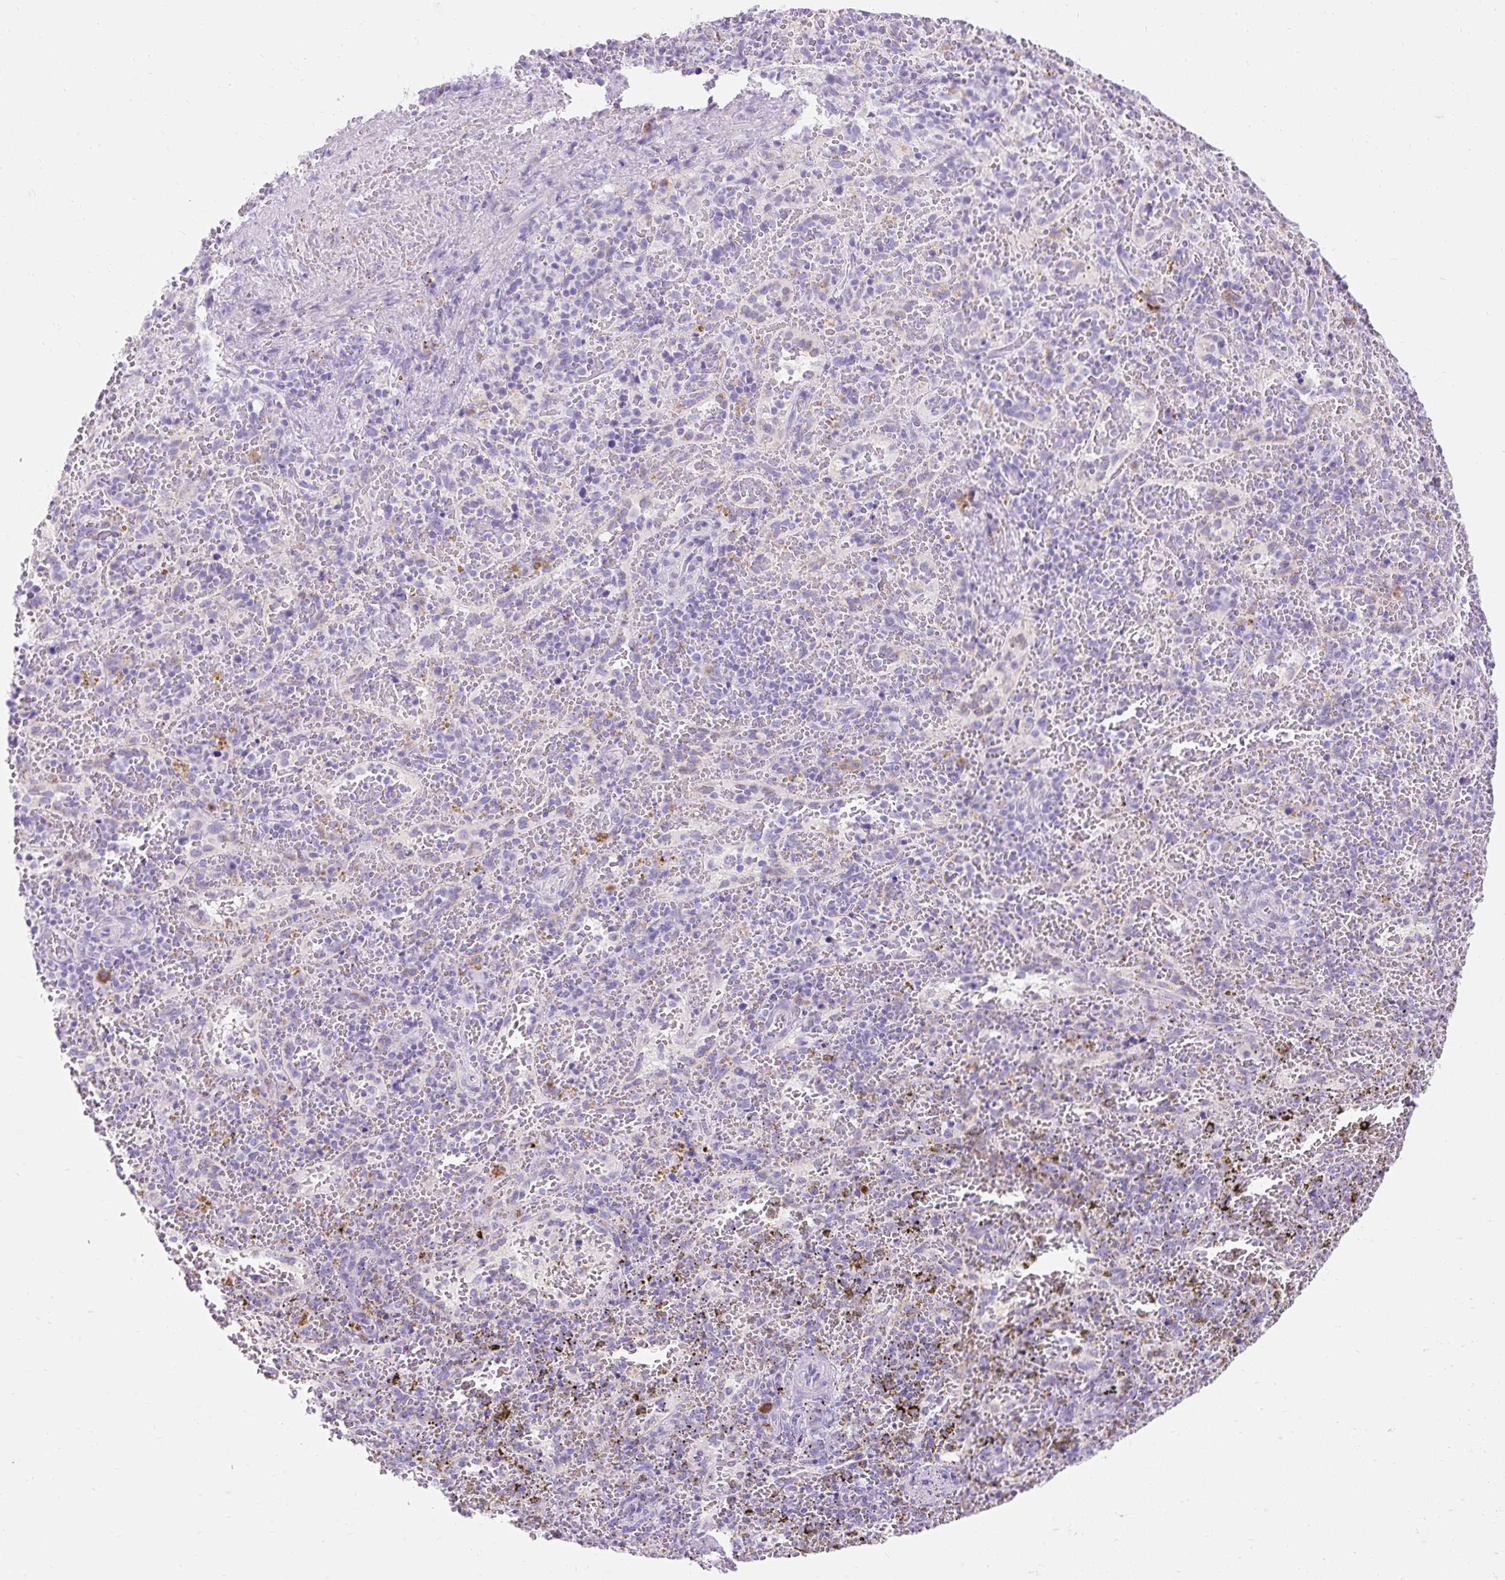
{"staining": {"intensity": "negative", "quantity": "none", "location": "none"}, "tissue": "spleen", "cell_type": "Cells in red pulp", "image_type": "normal", "snomed": [{"axis": "morphology", "description": "Normal tissue, NOS"}, {"axis": "topography", "description": "Spleen"}], "caption": "The immunohistochemistry micrograph has no significant expression in cells in red pulp of spleen.", "gene": "HEXB", "patient": {"sex": "female", "age": 50}}